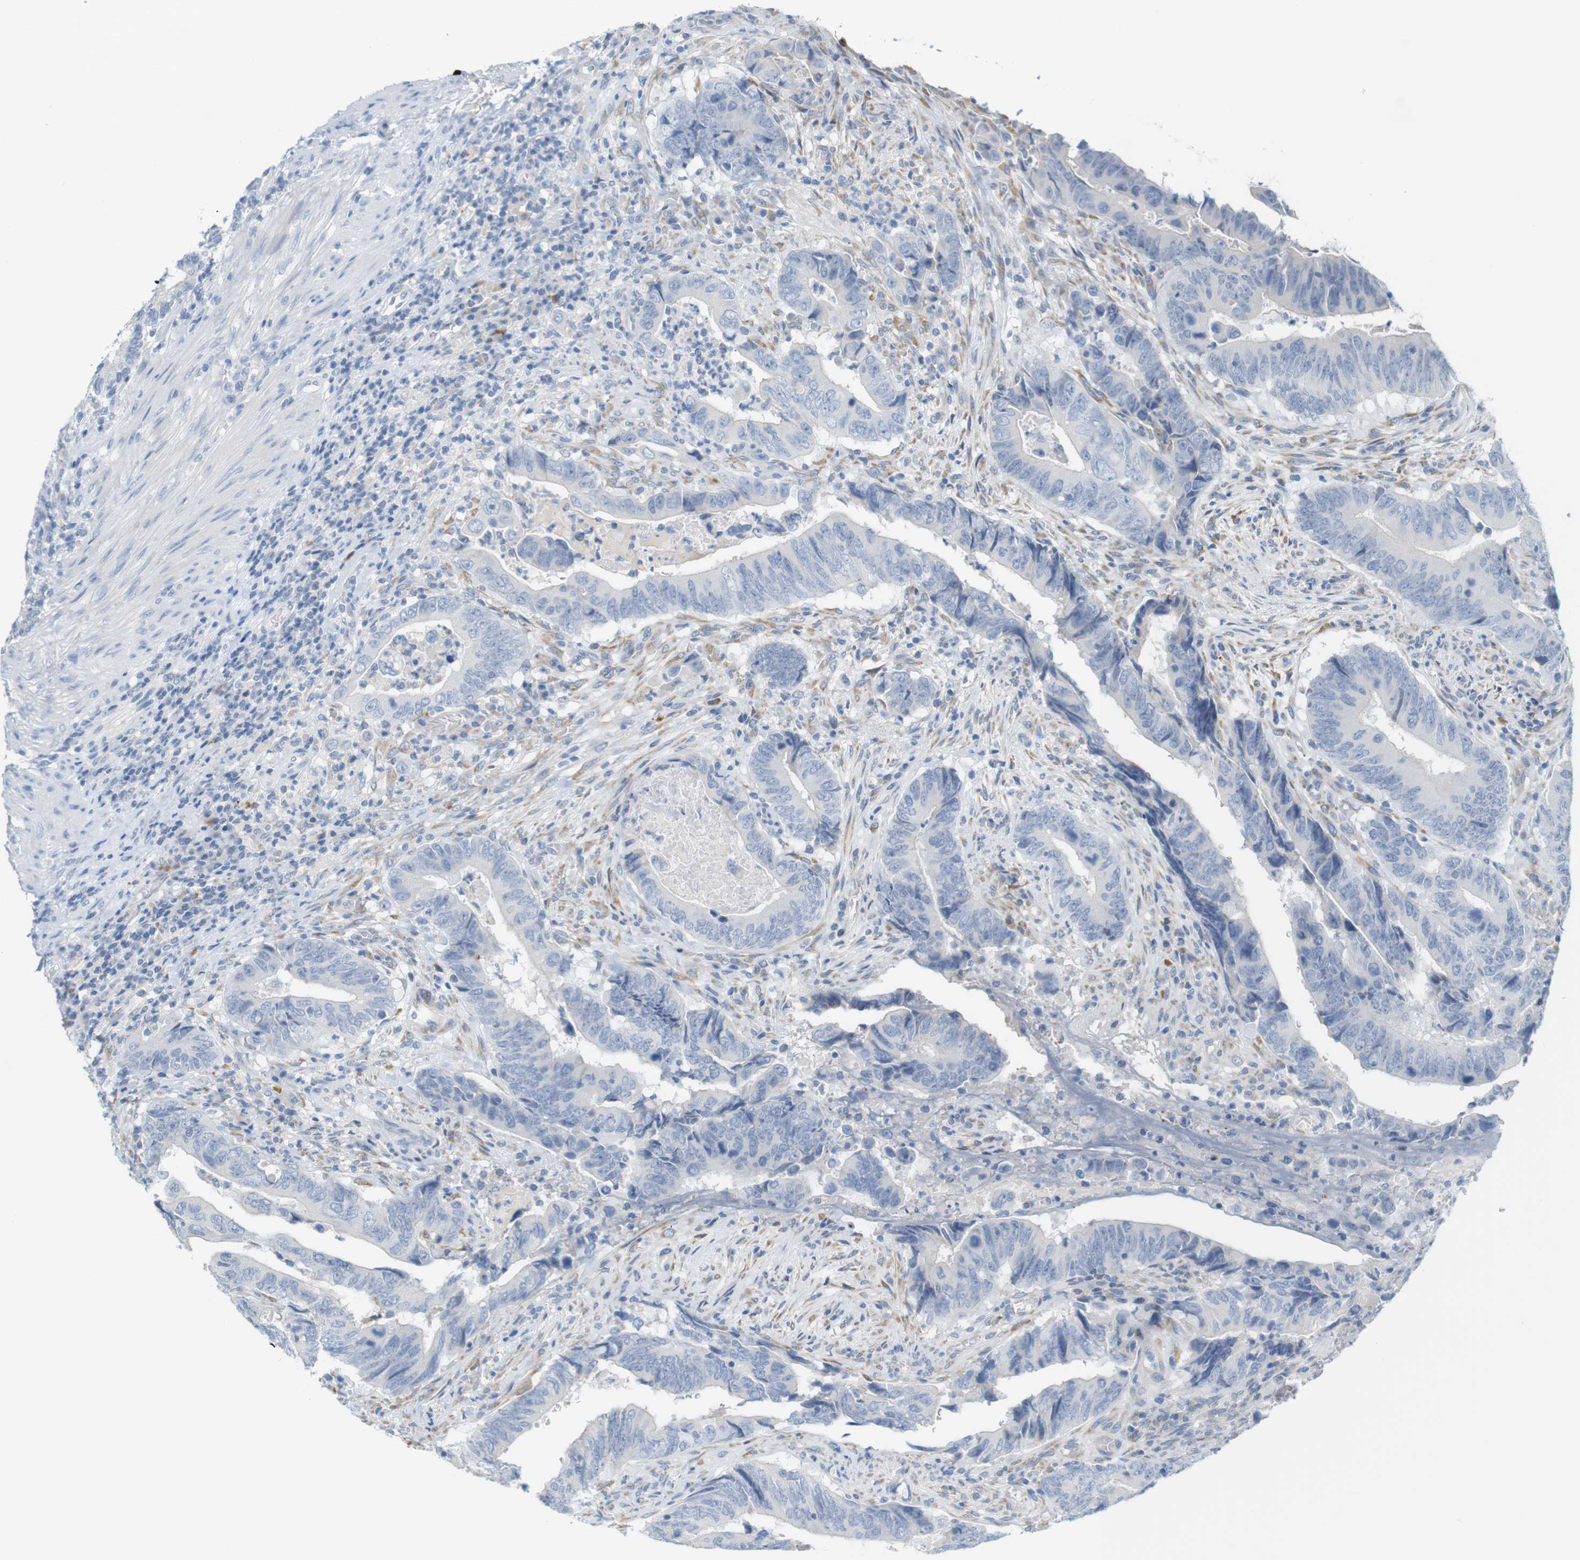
{"staining": {"intensity": "negative", "quantity": "none", "location": "none"}, "tissue": "colorectal cancer", "cell_type": "Tumor cells", "image_type": "cancer", "snomed": [{"axis": "morphology", "description": "Normal tissue, NOS"}, {"axis": "morphology", "description": "Adenocarcinoma, NOS"}, {"axis": "topography", "description": "Colon"}], "caption": "An image of colorectal cancer stained for a protein reveals no brown staining in tumor cells.", "gene": "RGS9", "patient": {"sex": "male", "age": 56}}